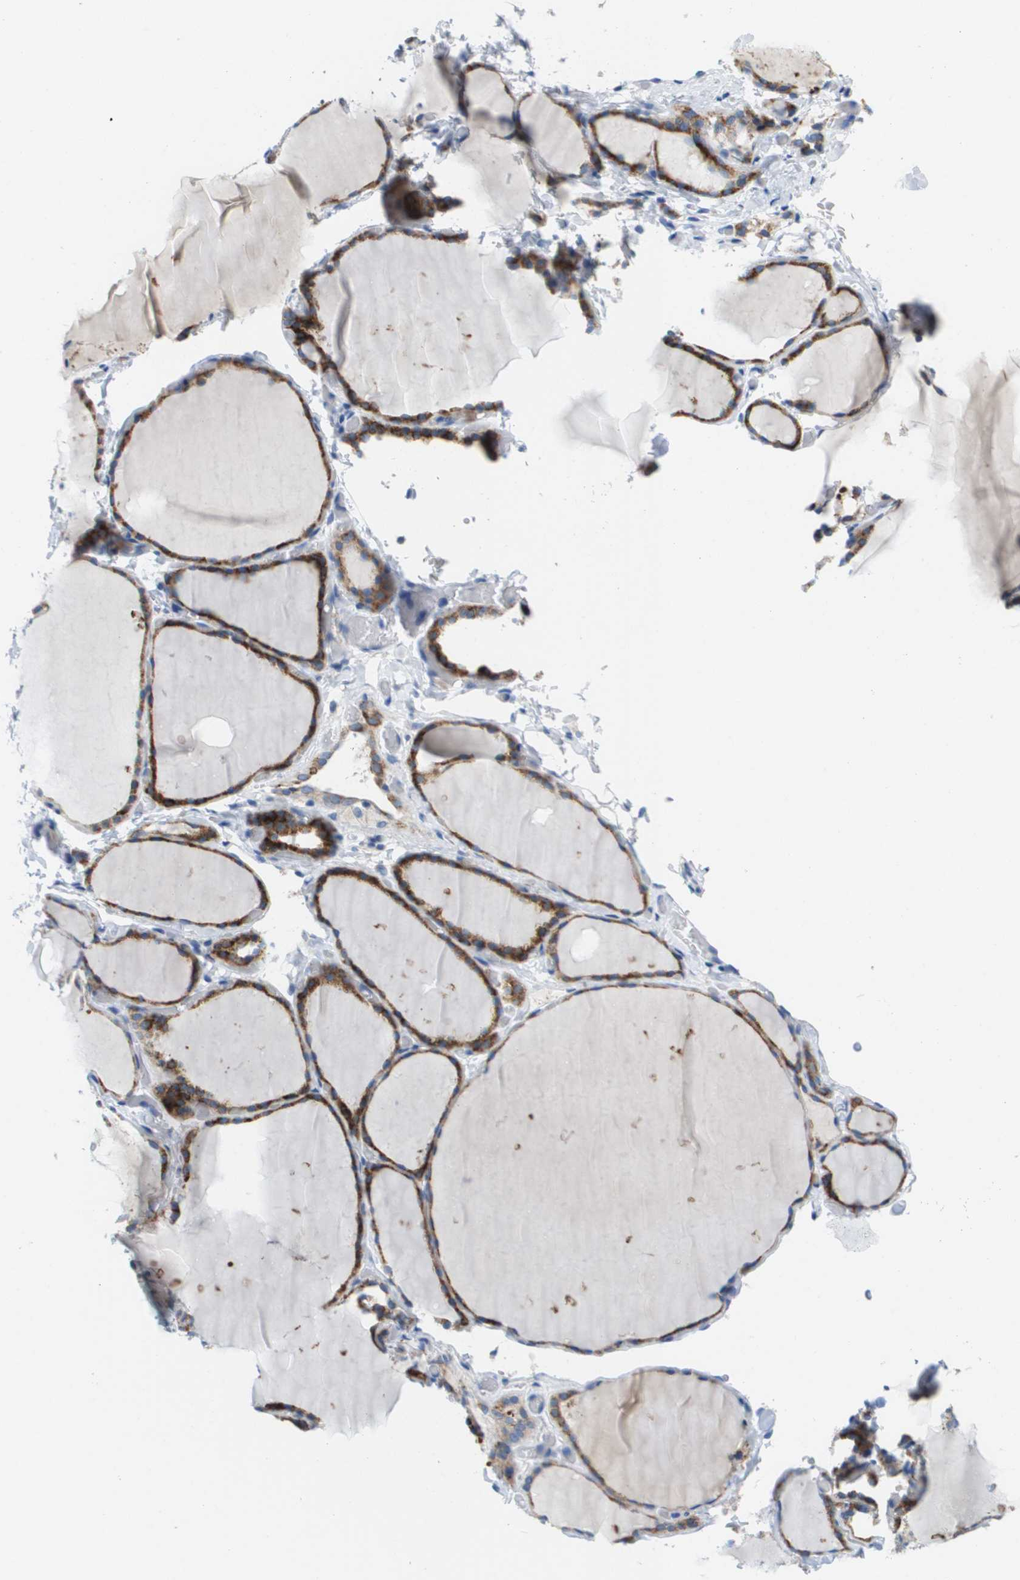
{"staining": {"intensity": "strong", "quantity": ">75%", "location": "cytoplasmic/membranous"}, "tissue": "thyroid gland", "cell_type": "Glandular cells", "image_type": "normal", "snomed": [{"axis": "morphology", "description": "Normal tissue, NOS"}, {"axis": "topography", "description": "Thyroid gland"}], "caption": "High-magnification brightfield microscopy of benign thyroid gland stained with DAB (brown) and counterstained with hematoxylin (blue). glandular cells exhibit strong cytoplasmic/membranous expression is seen in approximately>75% of cells. (DAB = brown stain, brightfield microscopy at high magnification).", "gene": "CD3G", "patient": {"sex": "female", "age": 22}}